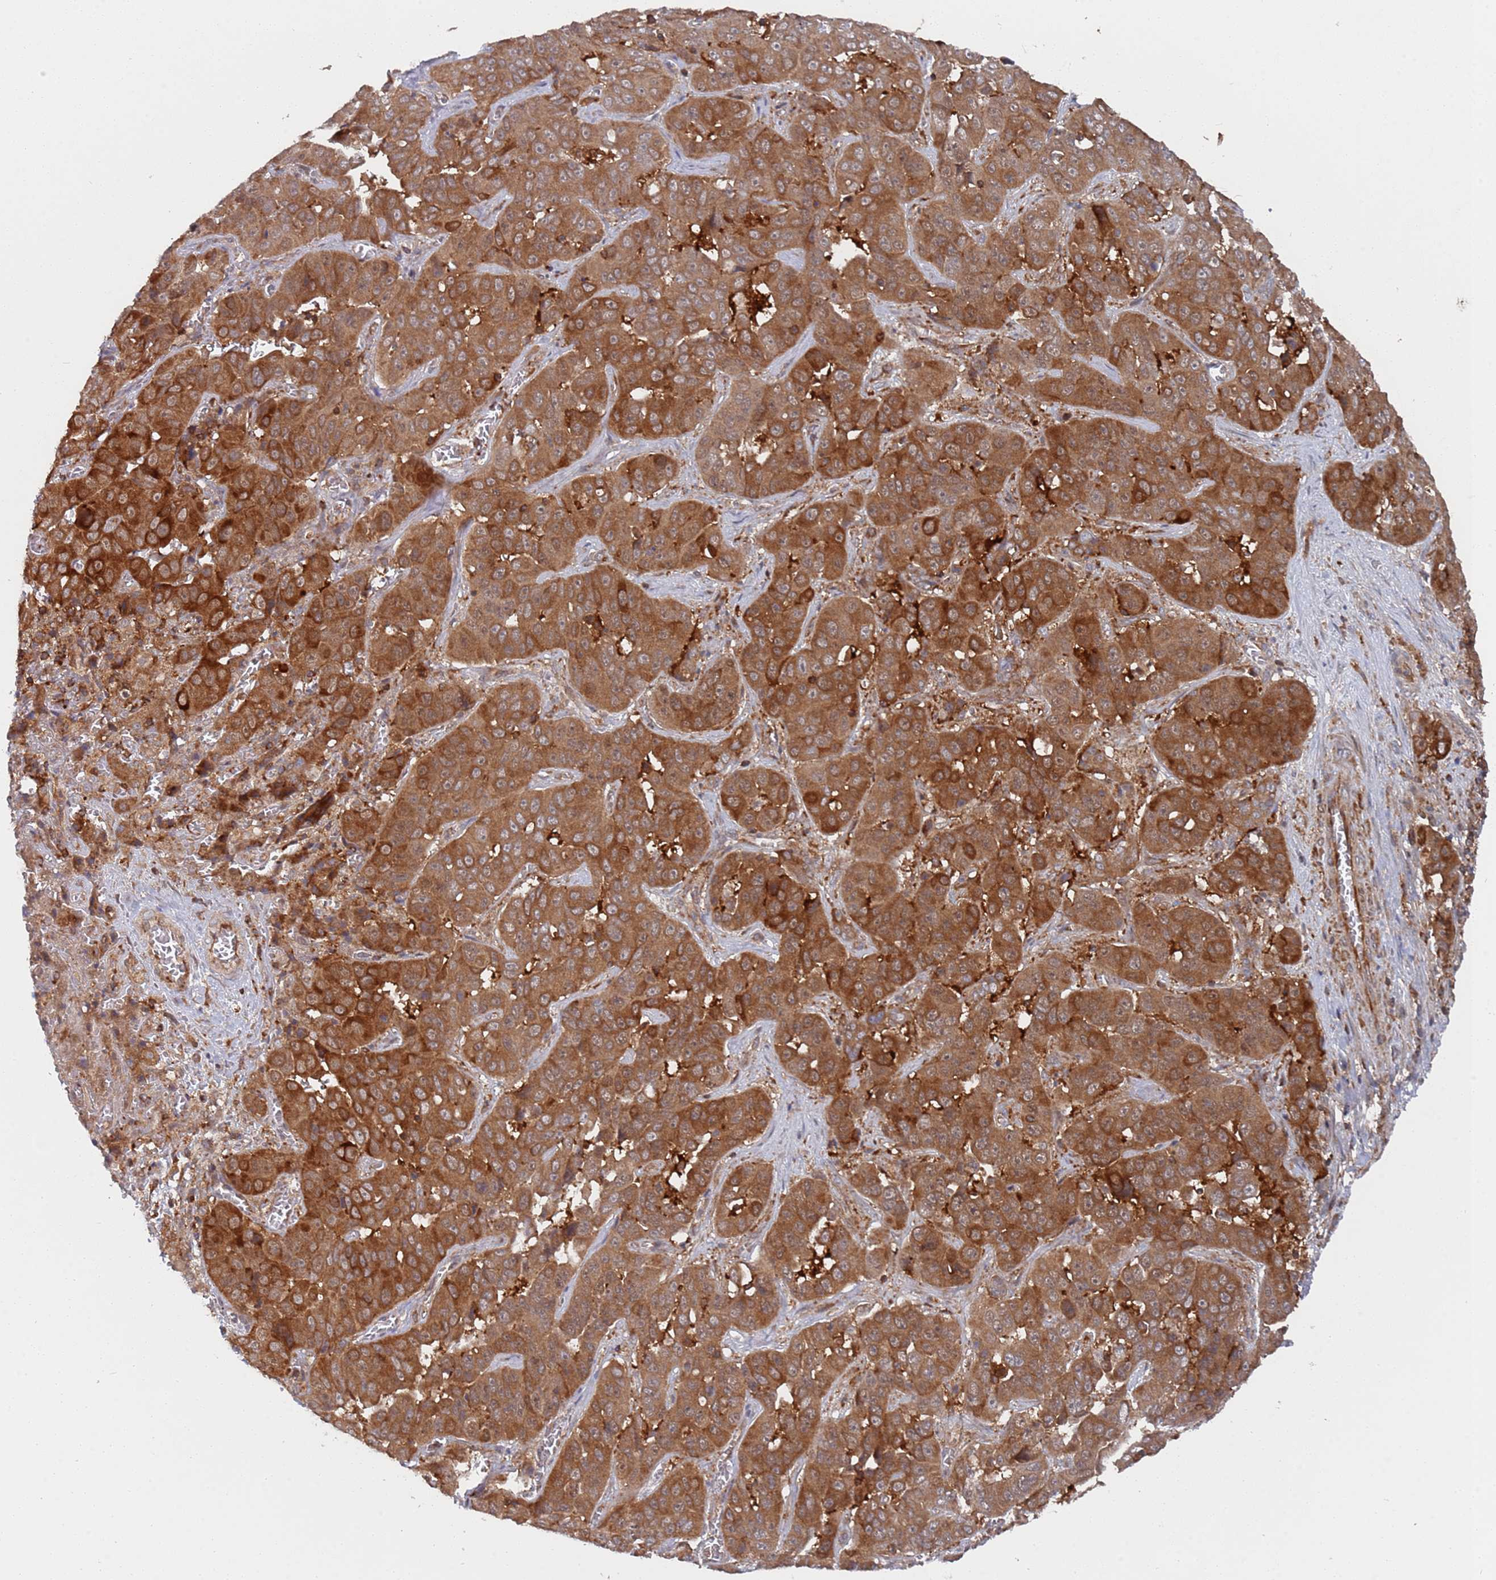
{"staining": {"intensity": "strong", "quantity": ">75%", "location": "cytoplasmic/membranous"}, "tissue": "liver cancer", "cell_type": "Tumor cells", "image_type": "cancer", "snomed": [{"axis": "morphology", "description": "Cholangiocarcinoma"}, {"axis": "topography", "description": "Liver"}], "caption": "Approximately >75% of tumor cells in liver cholangiocarcinoma exhibit strong cytoplasmic/membranous protein expression as visualized by brown immunohistochemical staining.", "gene": "DDX60", "patient": {"sex": "female", "age": 52}}